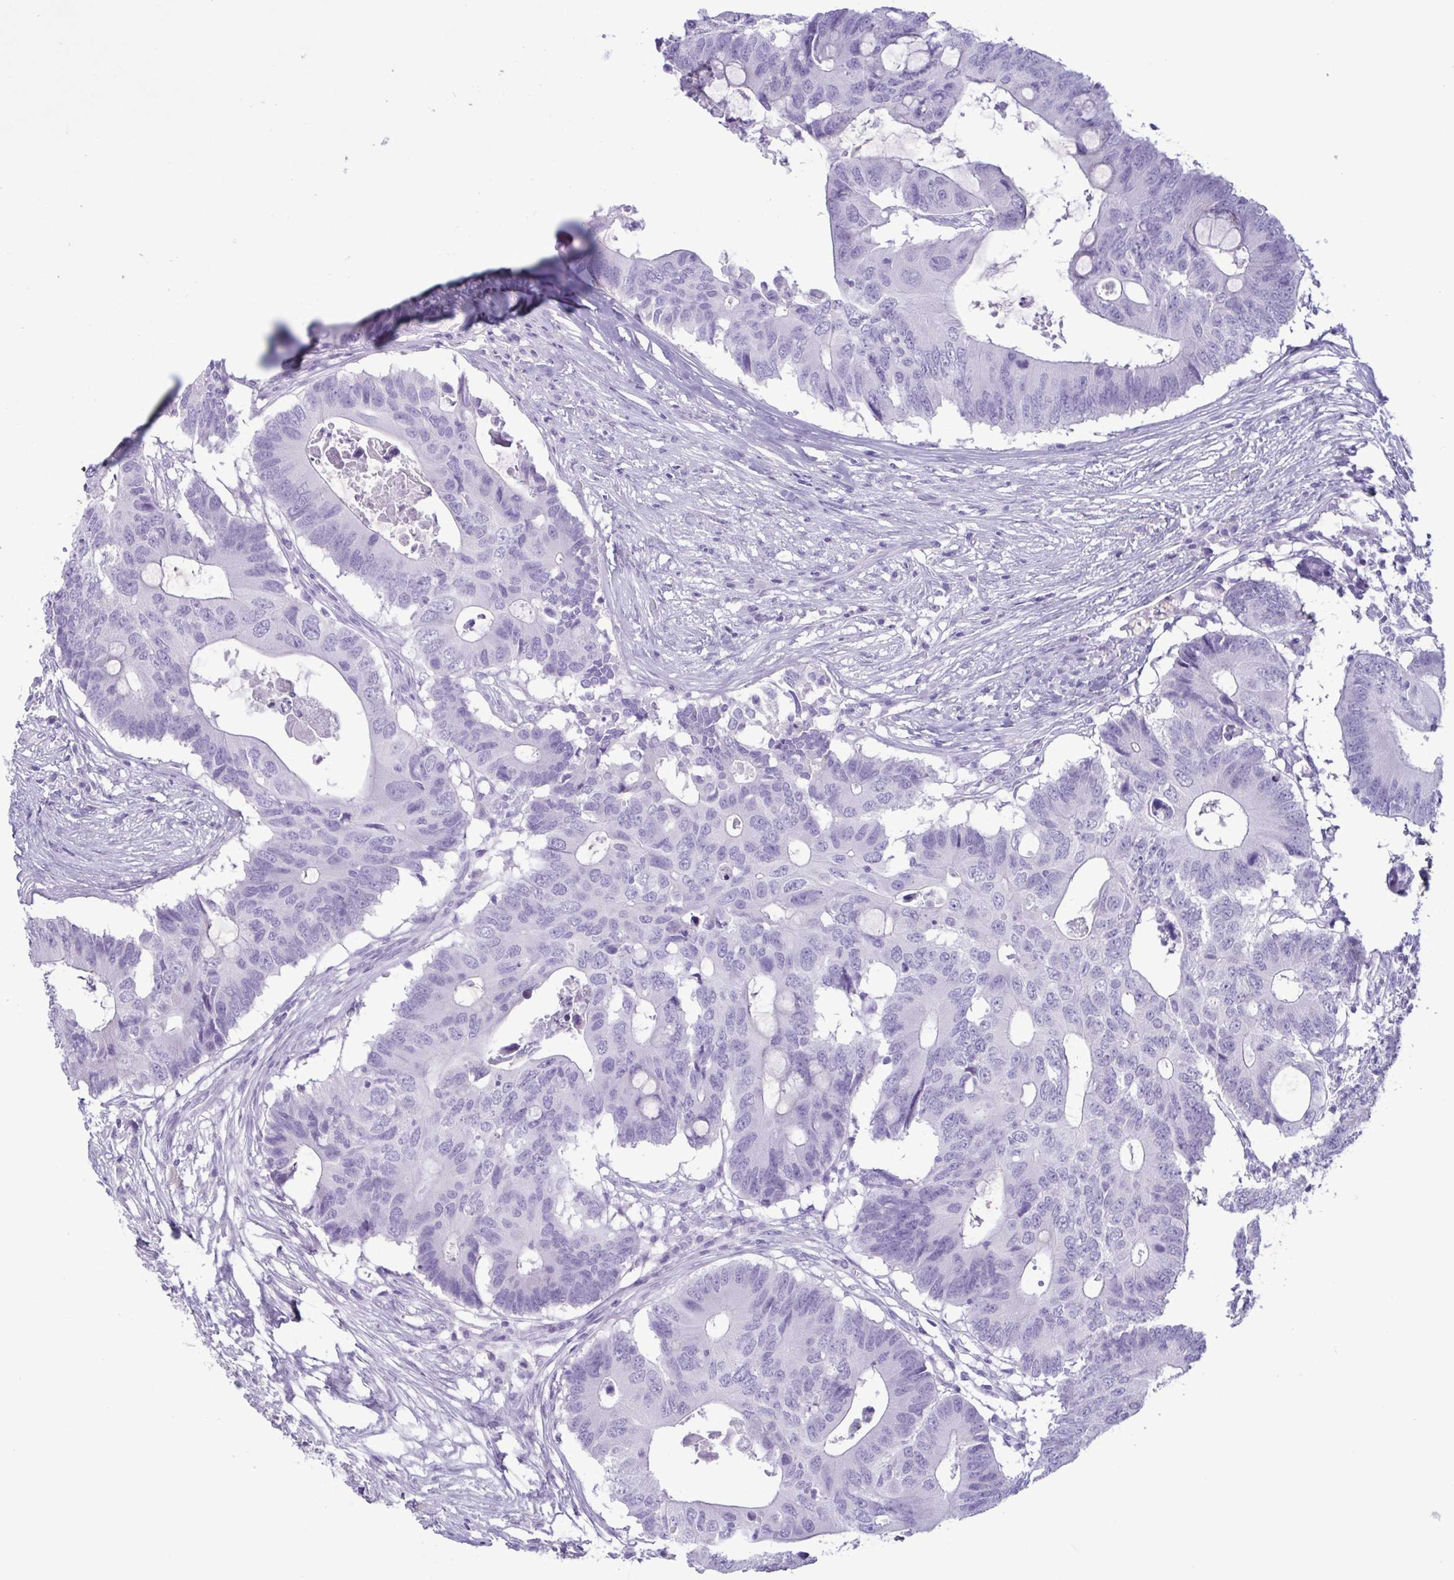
{"staining": {"intensity": "negative", "quantity": "none", "location": "none"}, "tissue": "colorectal cancer", "cell_type": "Tumor cells", "image_type": "cancer", "snomed": [{"axis": "morphology", "description": "Adenocarcinoma, NOS"}, {"axis": "topography", "description": "Colon"}], "caption": "Immunohistochemistry (IHC) histopathology image of neoplastic tissue: colorectal adenocarcinoma stained with DAB (3,3'-diaminobenzidine) shows no significant protein positivity in tumor cells.", "gene": "LTF", "patient": {"sex": "male", "age": 71}}